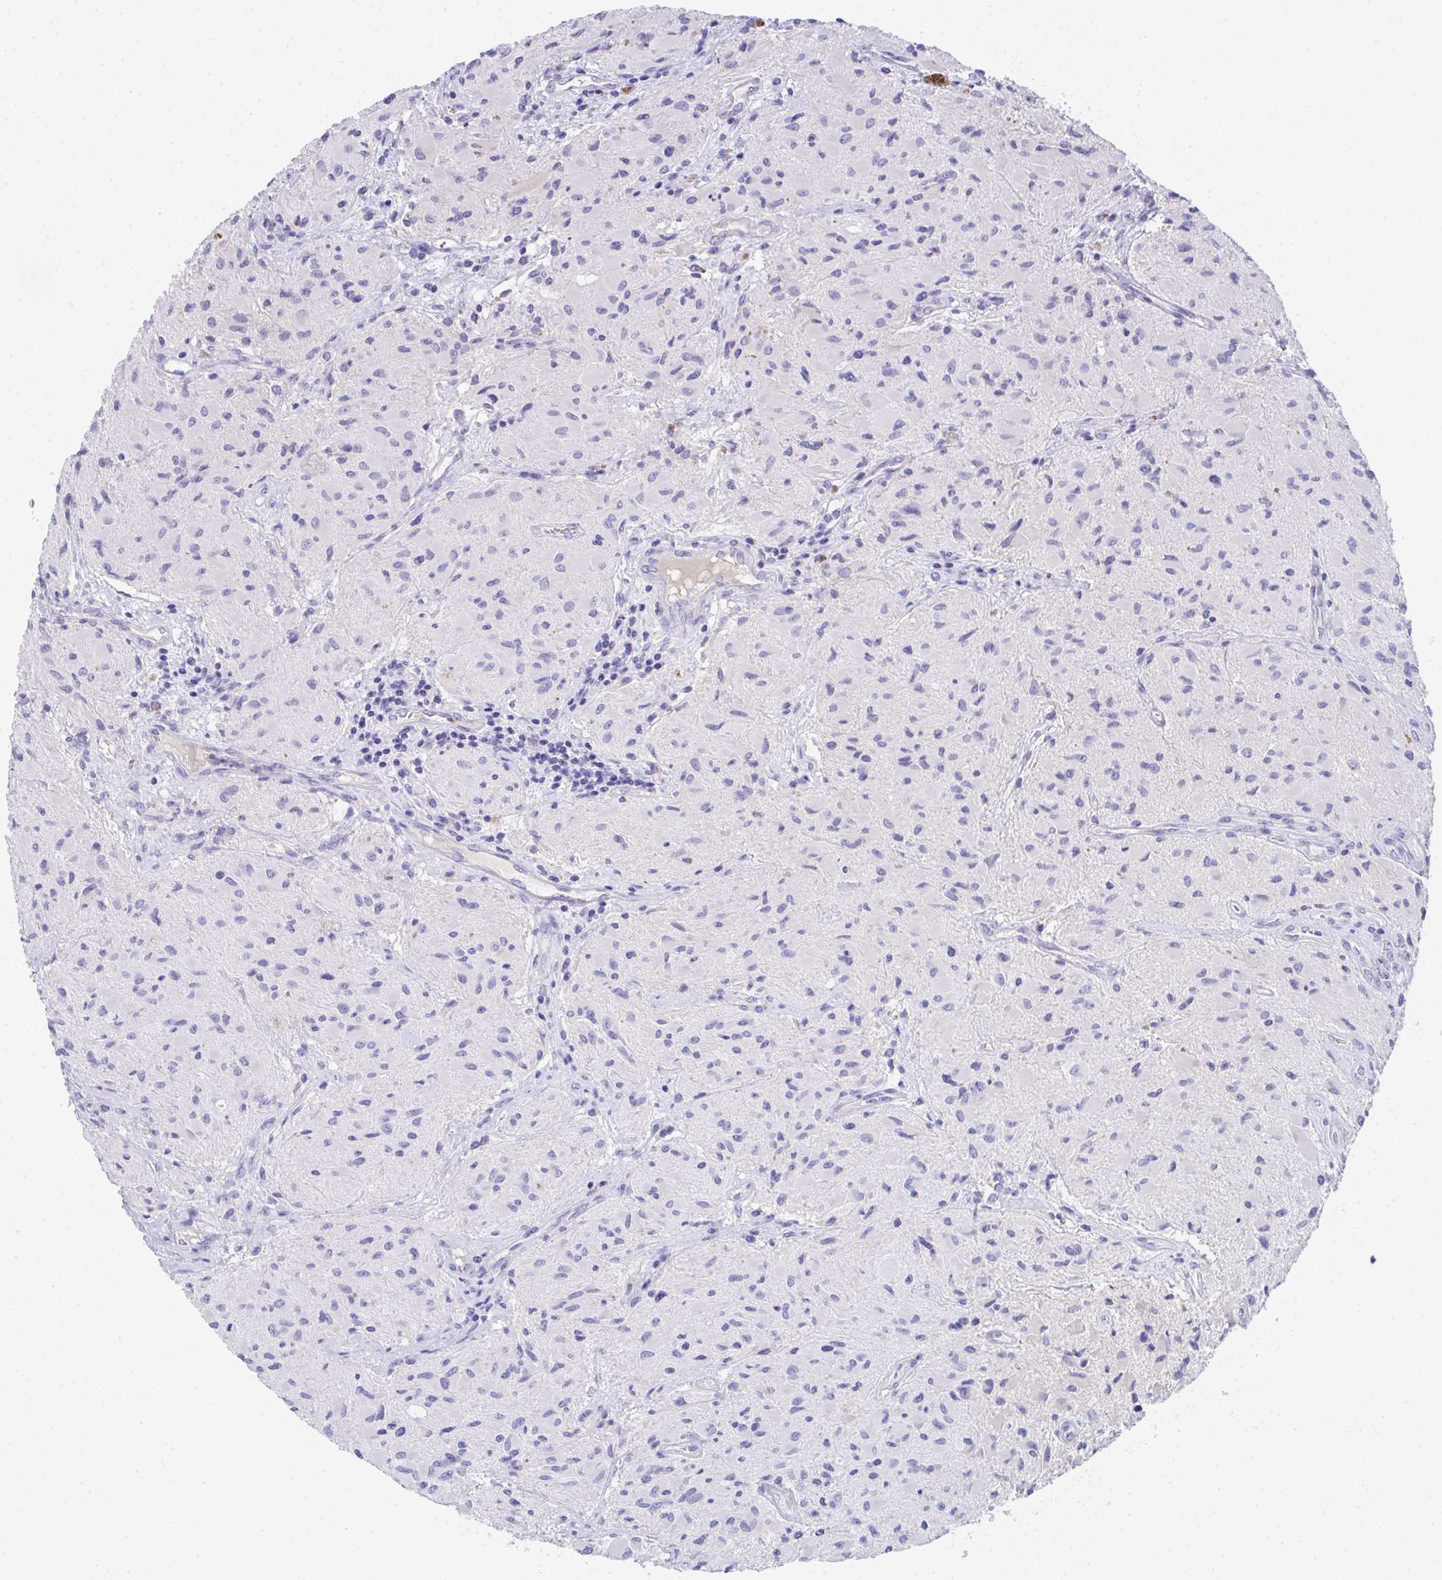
{"staining": {"intensity": "negative", "quantity": "none", "location": "none"}, "tissue": "glioma", "cell_type": "Tumor cells", "image_type": "cancer", "snomed": [{"axis": "morphology", "description": "Glioma, malignant, High grade"}, {"axis": "topography", "description": "Brain"}], "caption": "Protein analysis of glioma exhibits no significant expression in tumor cells.", "gene": "COA5", "patient": {"sex": "female", "age": 65}}